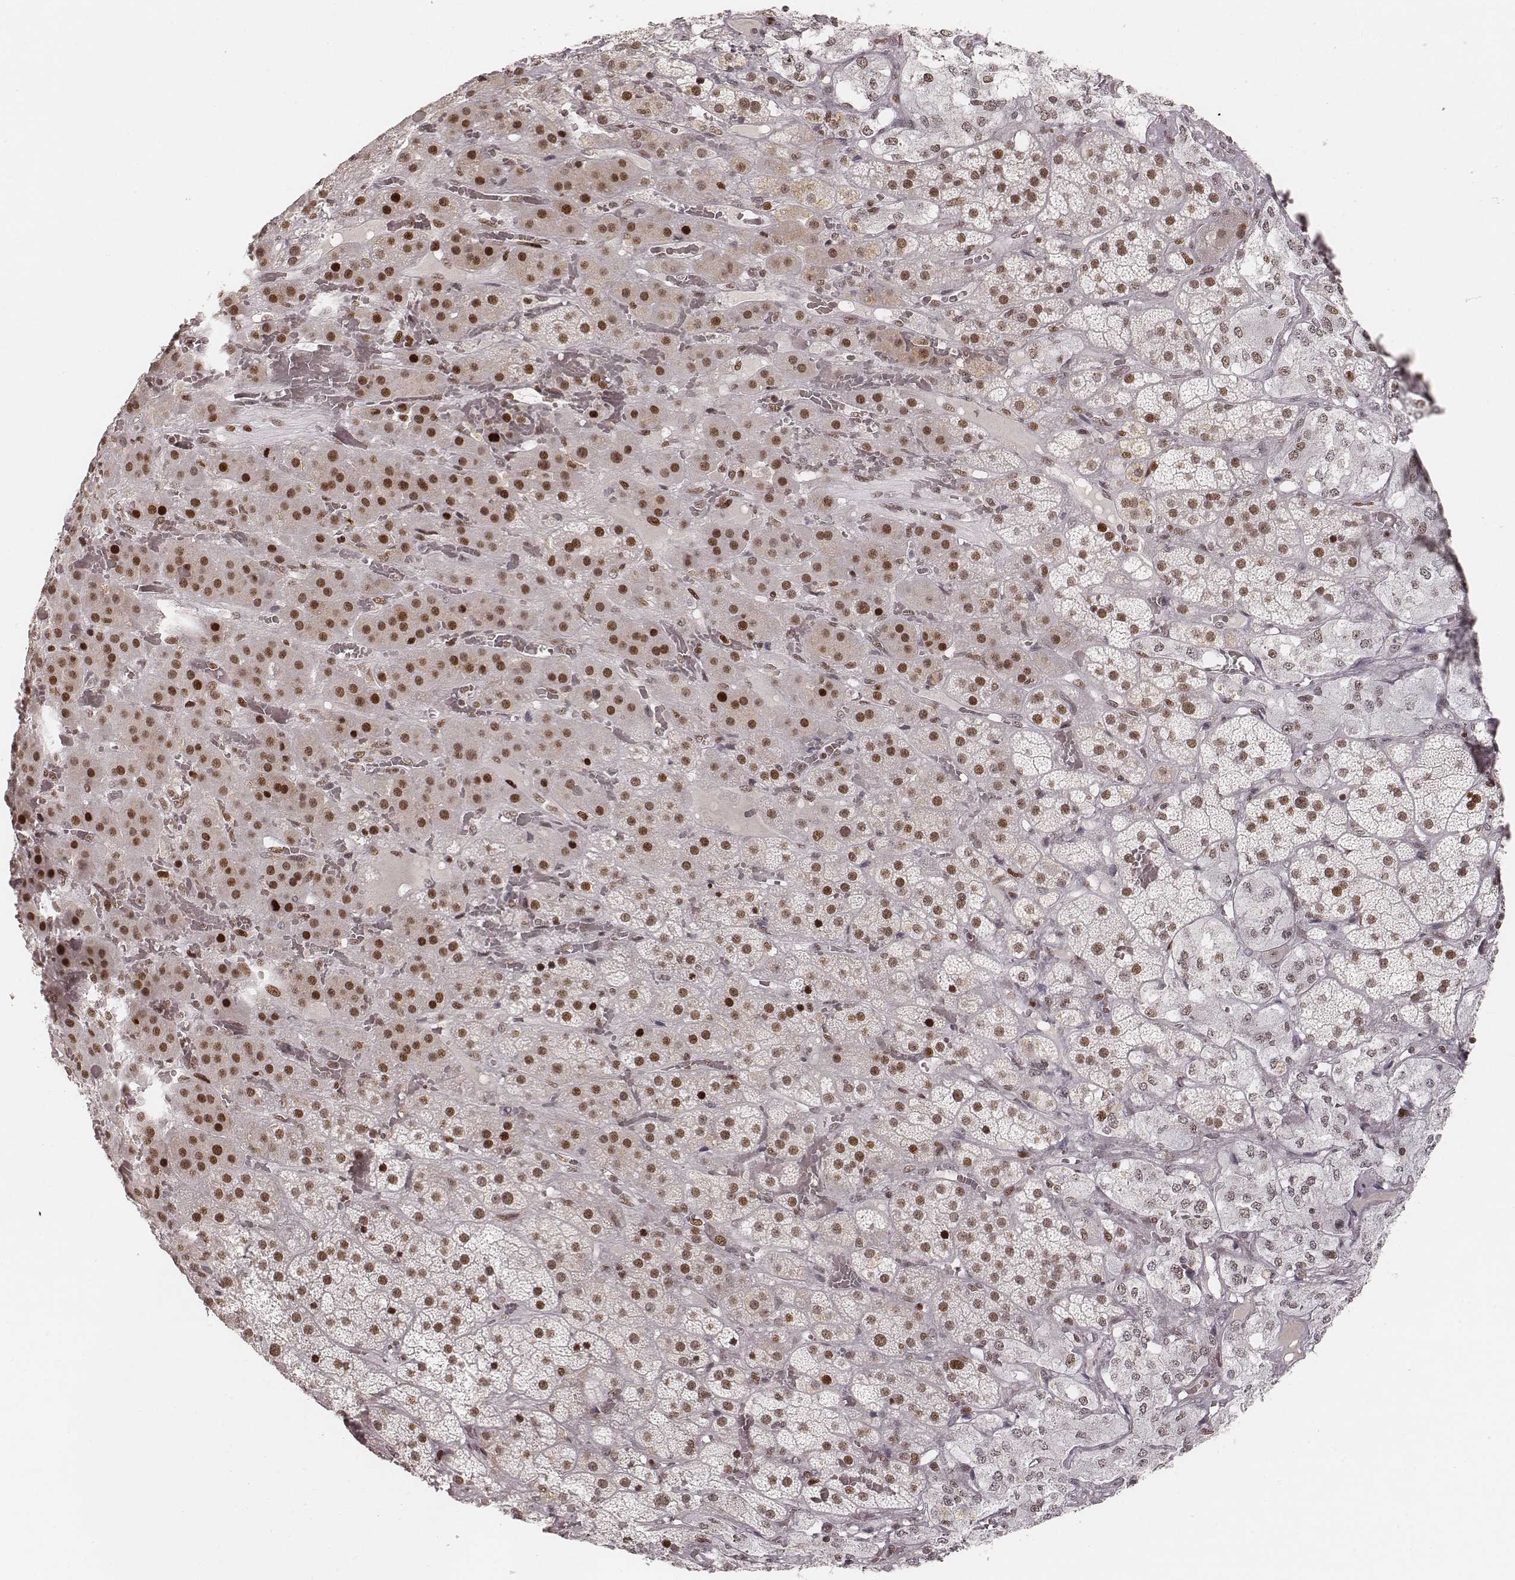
{"staining": {"intensity": "strong", "quantity": ">75%", "location": "nuclear"}, "tissue": "adrenal gland", "cell_type": "Glandular cells", "image_type": "normal", "snomed": [{"axis": "morphology", "description": "Normal tissue, NOS"}, {"axis": "topography", "description": "Adrenal gland"}], "caption": "Immunohistochemical staining of normal adrenal gland demonstrates high levels of strong nuclear expression in about >75% of glandular cells.", "gene": "HNRNPC", "patient": {"sex": "male", "age": 57}}